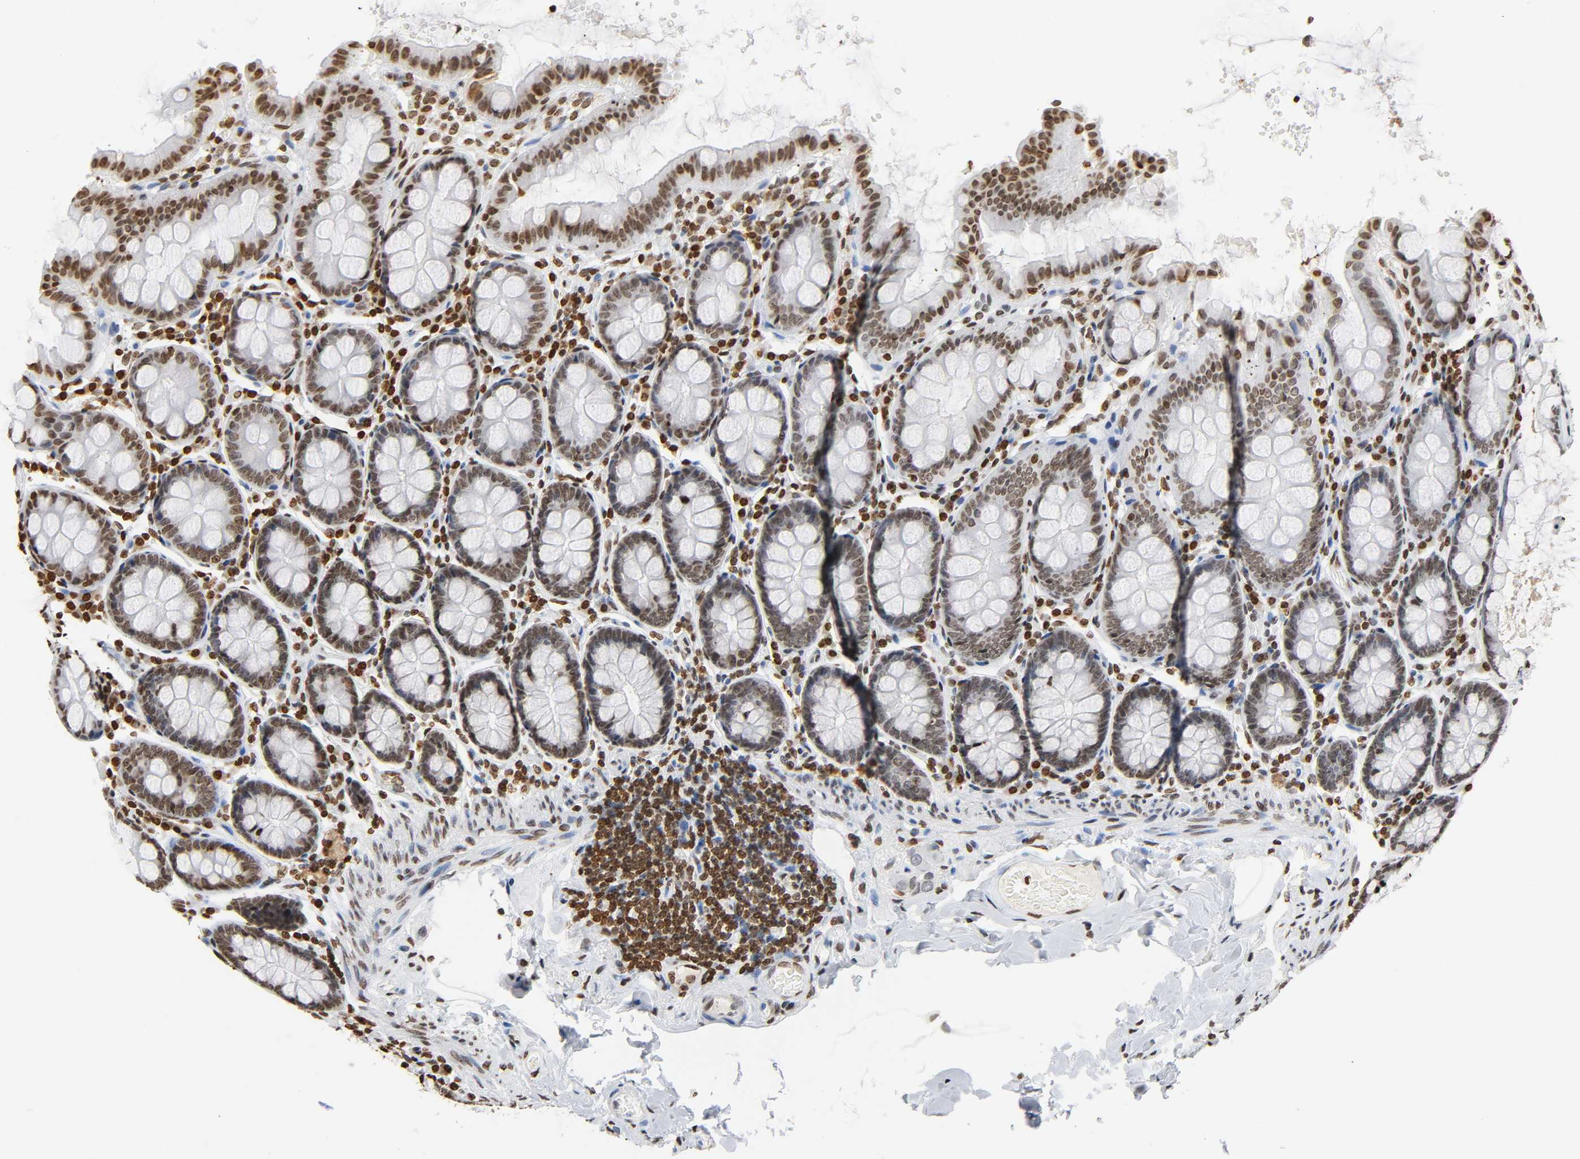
{"staining": {"intensity": "moderate", "quantity": ">75%", "location": "nuclear"}, "tissue": "colon", "cell_type": "Endothelial cells", "image_type": "normal", "snomed": [{"axis": "morphology", "description": "Normal tissue, NOS"}, {"axis": "topography", "description": "Colon"}], "caption": "Immunohistochemistry (IHC) (DAB (3,3'-diaminobenzidine)) staining of unremarkable human colon shows moderate nuclear protein positivity in approximately >75% of endothelial cells.", "gene": "HOXA6", "patient": {"sex": "female", "age": 61}}